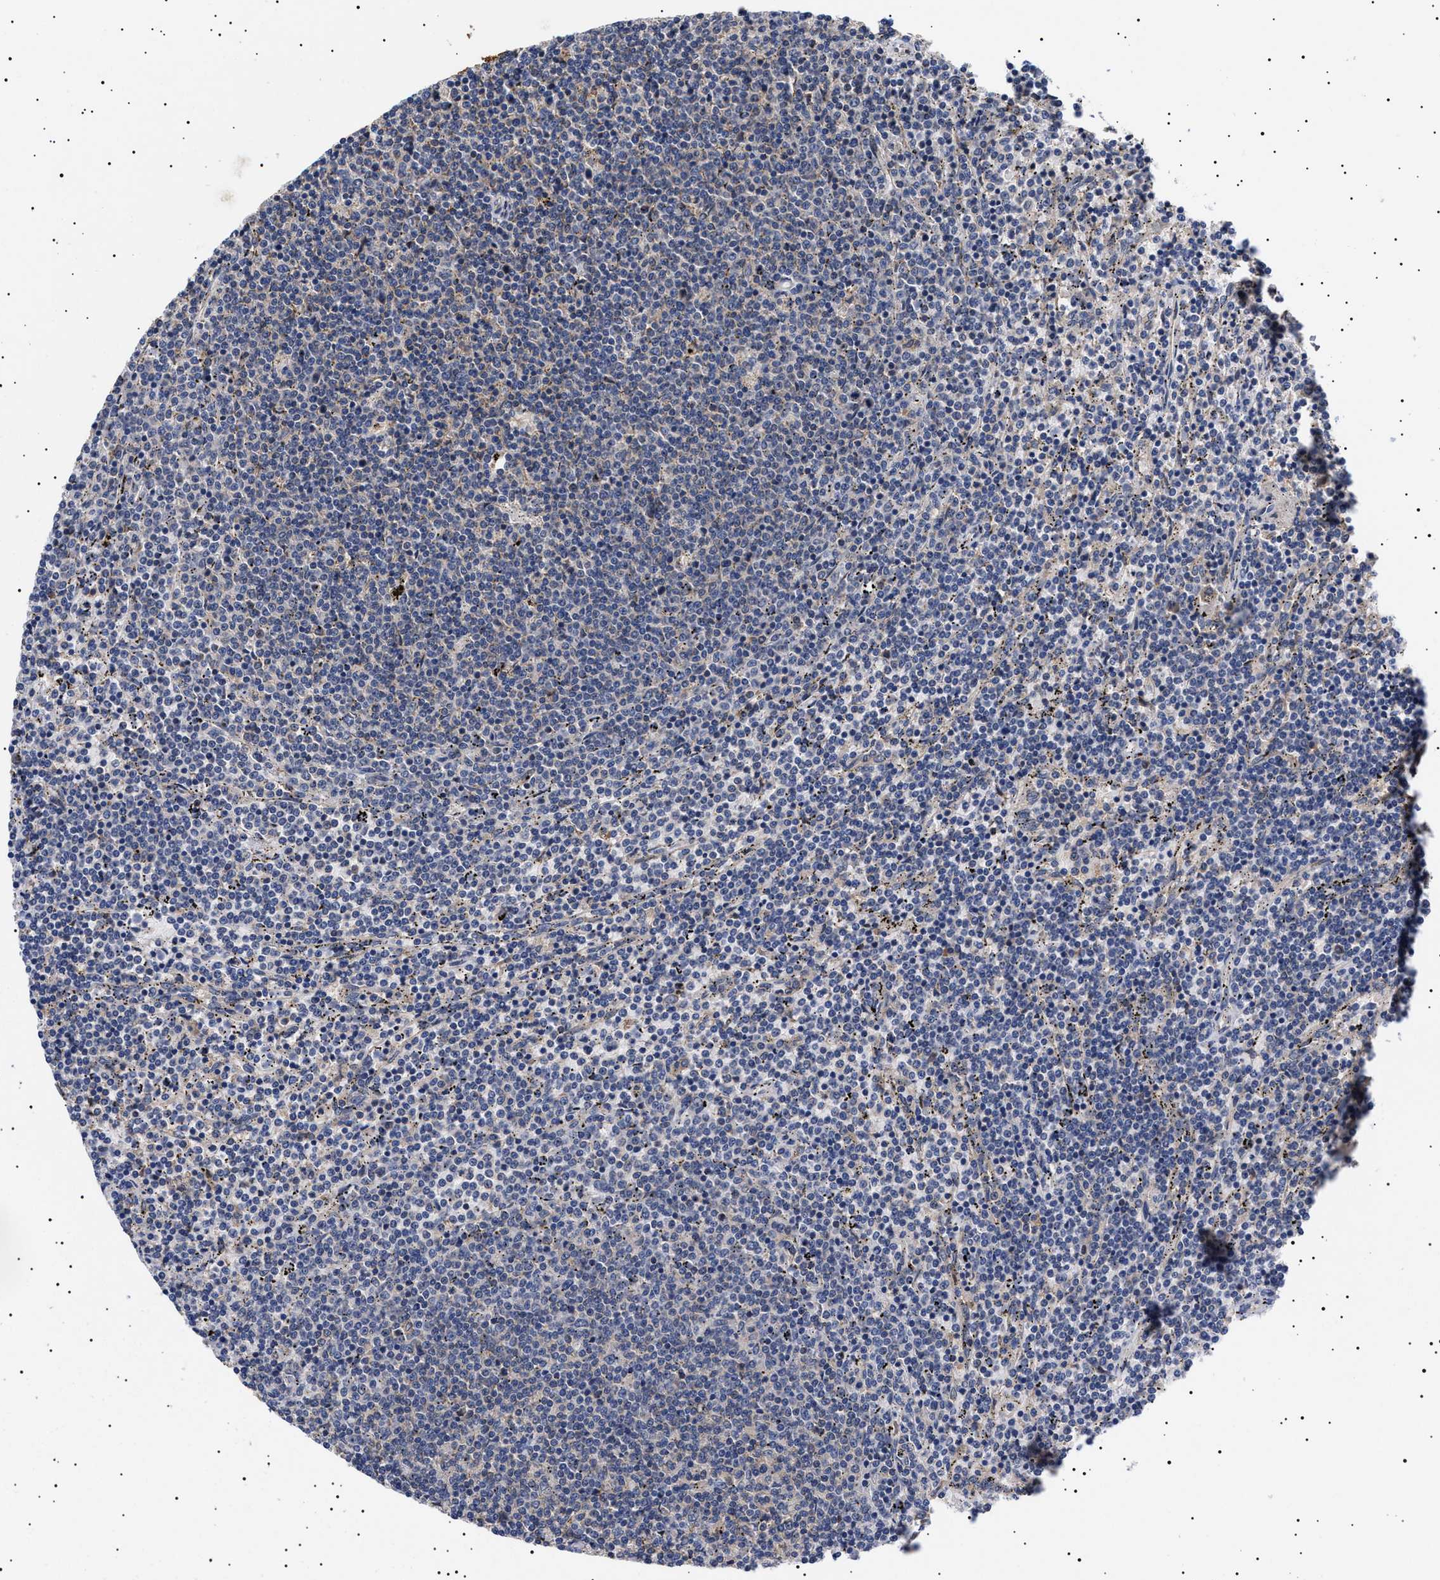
{"staining": {"intensity": "negative", "quantity": "none", "location": "none"}, "tissue": "lymphoma", "cell_type": "Tumor cells", "image_type": "cancer", "snomed": [{"axis": "morphology", "description": "Malignant lymphoma, non-Hodgkin's type, Low grade"}, {"axis": "topography", "description": "Spleen"}], "caption": "Tumor cells are negative for protein expression in human malignant lymphoma, non-Hodgkin's type (low-grade).", "gene": "KRBA1", "patient": {"sex": "female", "age": 50}}